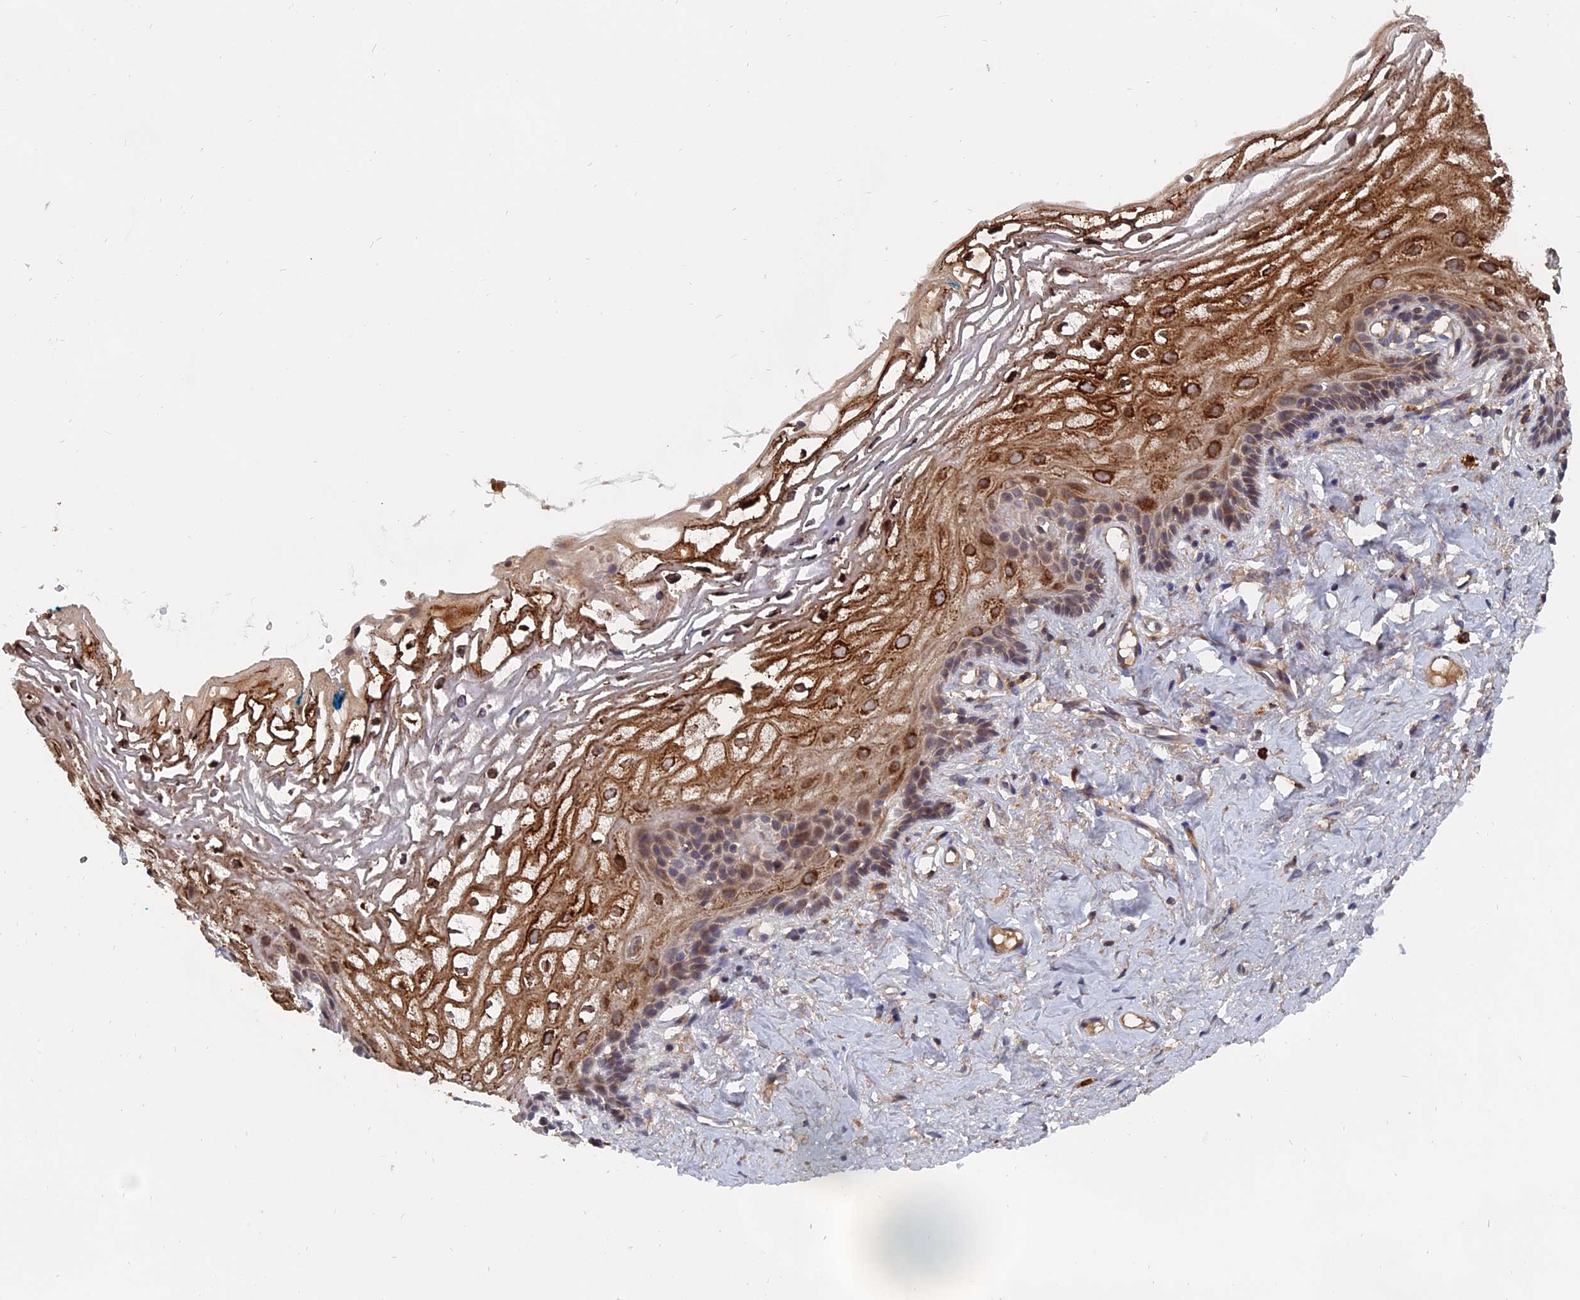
{"staining": {"intensity": "strong", "quantity": "25%-75%", "location": "cytoplasmic/membranous"}, "tissue": "vagina", "cell_type": "Squamous epithelial cells", "image_type": "normal", "snomed": [{"axis": "morphology", "description": "Normal tissue, NOS"}, {"axis": "morphology", "description": "Adenocarcinoma, NOS"}, {"axis": "topography", "description": "Rectum"}, {"axis": "topography", "description": "Vagina"}], "caption": "Immunohistochemical staining of unremarkable vagina displays strong cytoplasmic/membranous protein expression in approximately 25%-75% of squamous epithelial cells.", "gene": "TRAPPC2L", "patient": {"sex": "female", "age": 71}}